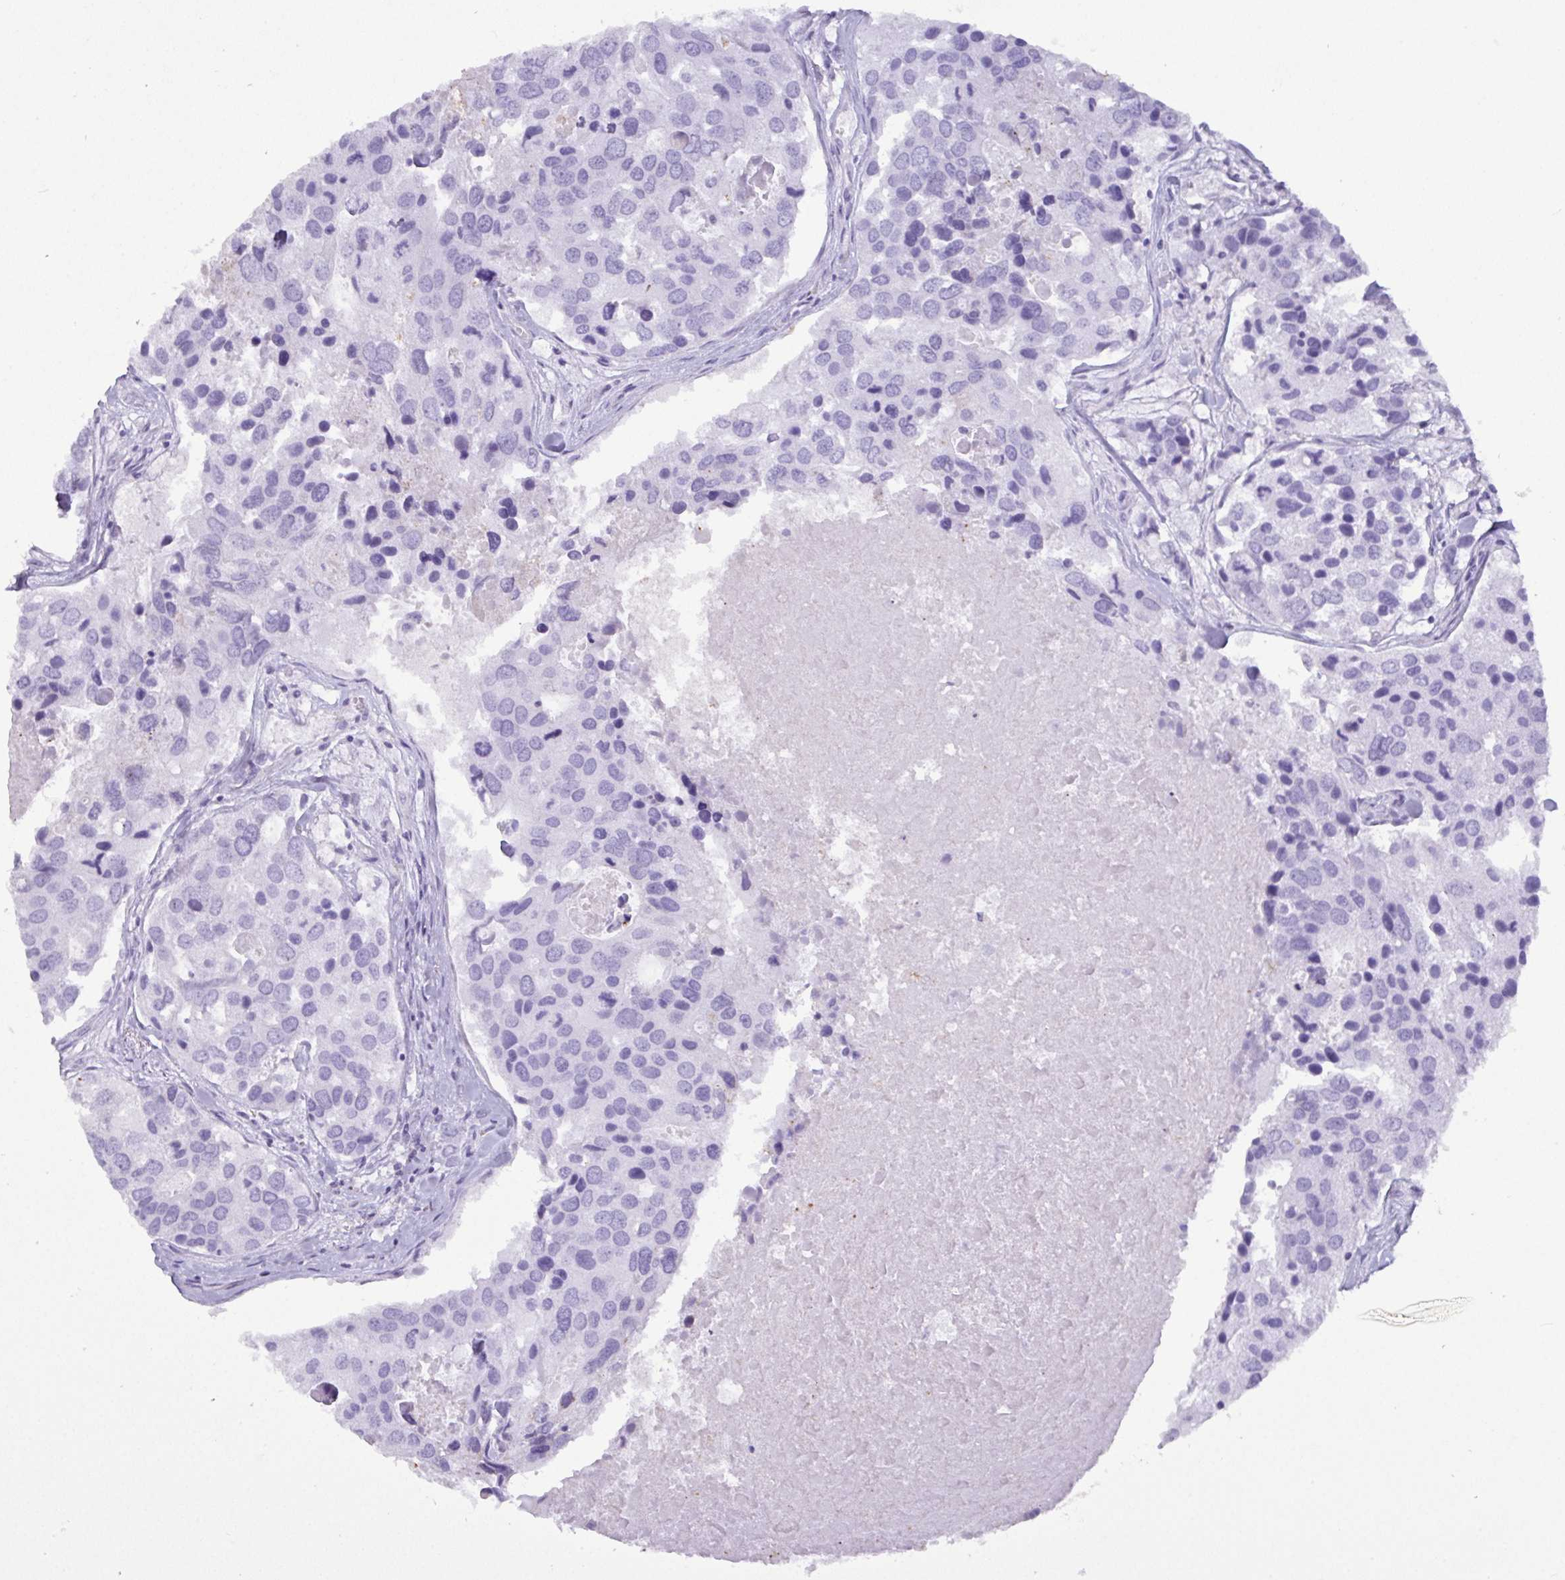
{"staining": {"intensity": "negative", "quantity": "none", "location": "none"}, "tissue": "breast cancer", "cell_type": "Tumor cells", "image_type": "cancer", "snomed": [{"axis": "morphology", "description": "Duct carcinoma"}, {"axis": "topography", "description": "Breast"}], "caption": "A histopathology image of breast cancer (infiltrating ductal carcinoma) stained for a protein shows no brown staining in tumor cells.", "gene": "C4orf33", "patient": {"sex": "female", "age": 83}}